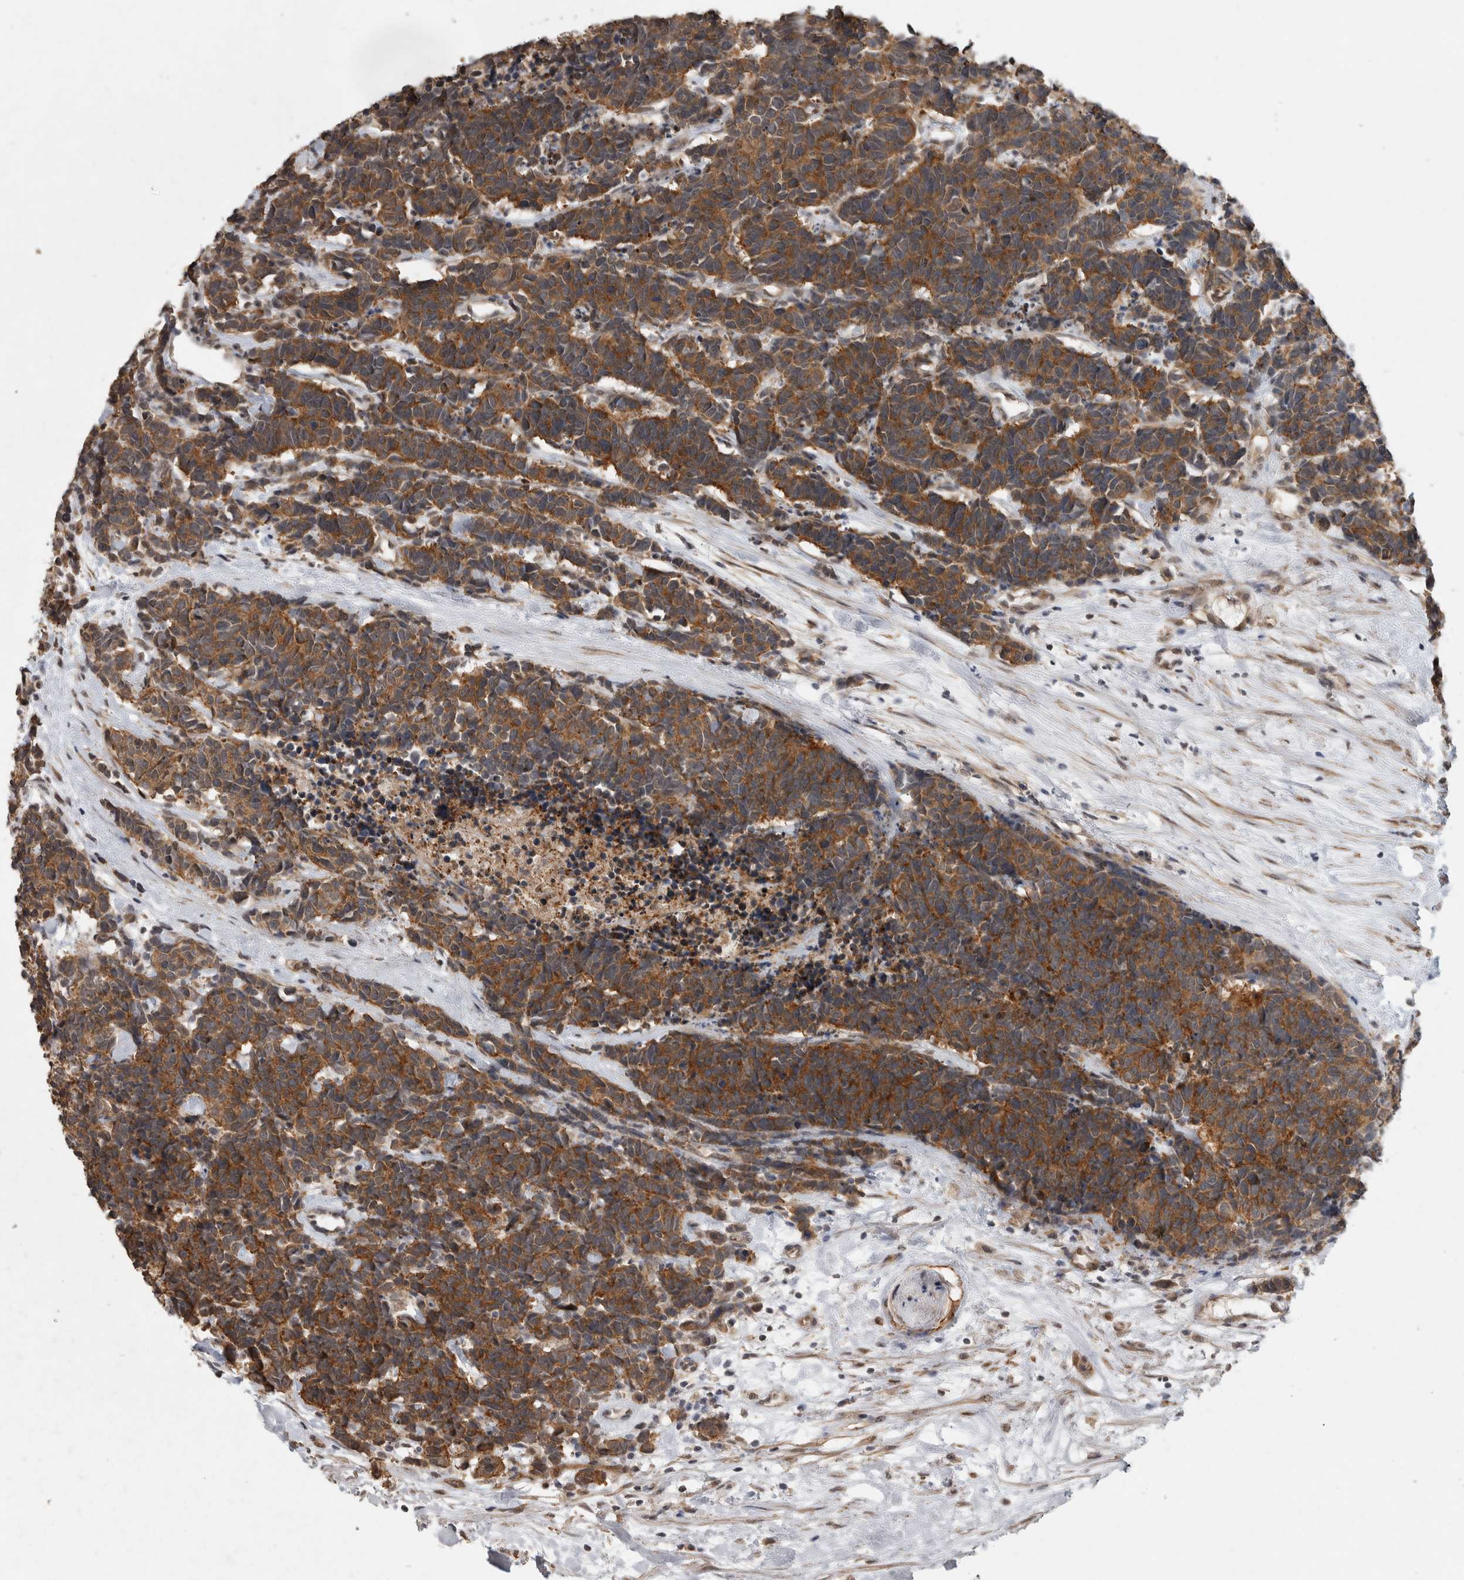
{"staining": {"intensity": "strong", "quantity": ">75%", "location": "cytoplasmic/membranous"}, "tissue": "carcinoid", "cell_type": "Tumor cells", "image_type": "cancer", "snomed": [{"axis": "morphology", "description": "Carcinoma, NOS"}, {"axis": "morphology", "description": "Carcinoid, malignant, NOS"}, {"axis": "topography", "description": "Urinary bladder"}], "caption": "A high amount of strong cytoplasmic/membranous expression is appreciated in approximately >75% of tumor cells in malignant carcinoid tissue.", "gene": "RHPN1", "patient": {"sex": "male", "age": 57}}